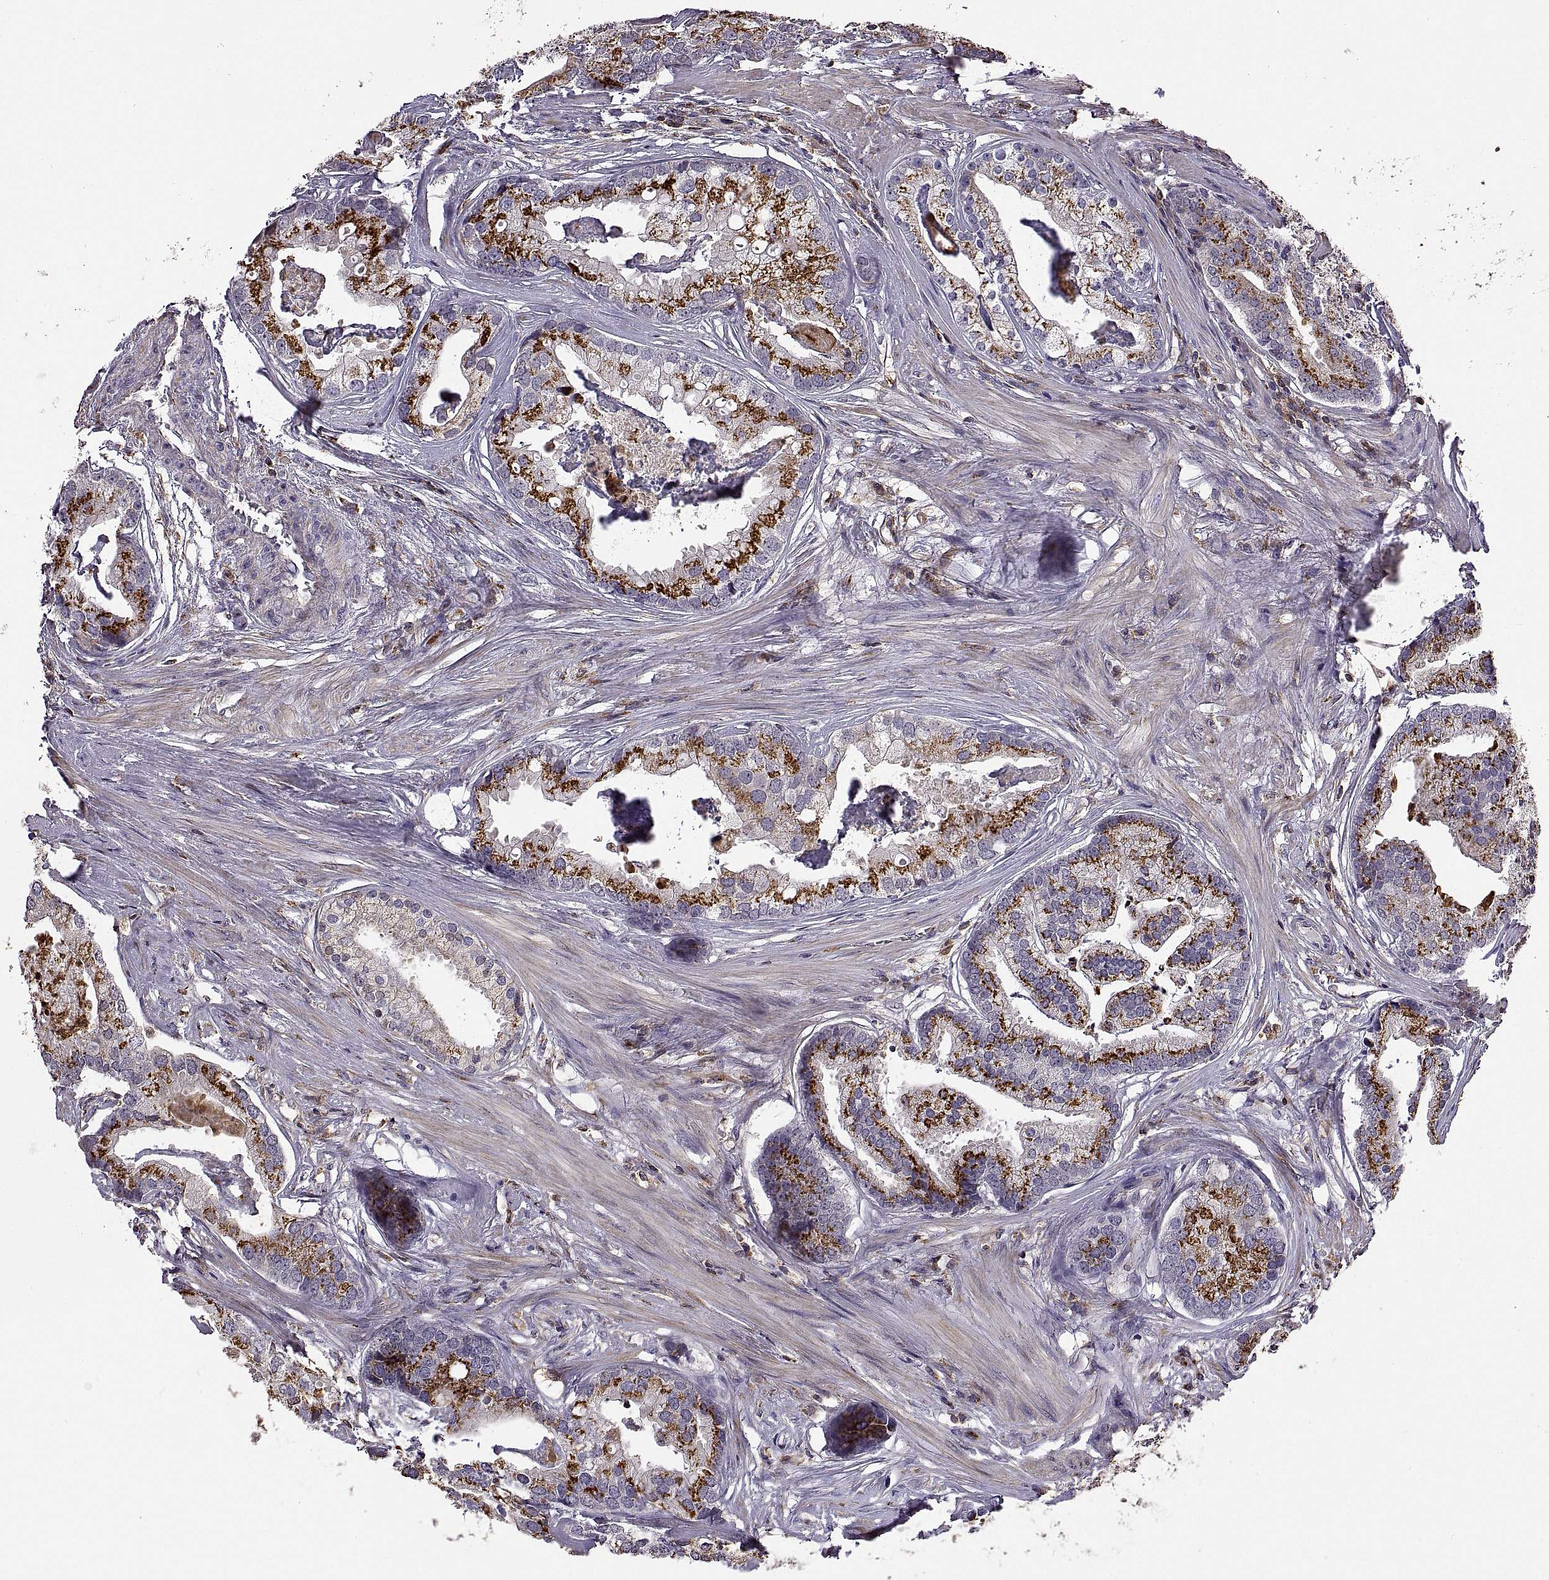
{"staining": {"intensity": "strong", "quantity": ">75%", "location": "cytoplasmic/membranous"}, "tissue": "prostate cancer", "cell_type": "Tumor cells", "image_type": "cancer", "snomed": [{"axis": "morphology", "description": "Adenocarcinoma, NOS"}, {"axis": "topography", "description": "Prostate and seminal vesicle, NOS"}, {"axis": "topography", "description": "Prostate"}], "caption": "Immunohistochemistry staining of adenocarcinoma (prostate), which demonstrates high levels of strong cytoplasmic/membranous staining in about >75% of tumor cells indicating strong cytoplasmic/membranous protein staining. The staining was performed using DAB (3,3'-diaminobenzidine) (brown) for protein detection and nuclei were counterstained in hematoxylin (blue).", "gene": "ACAP1", "patient": {"sex": "male", "age": 44}}